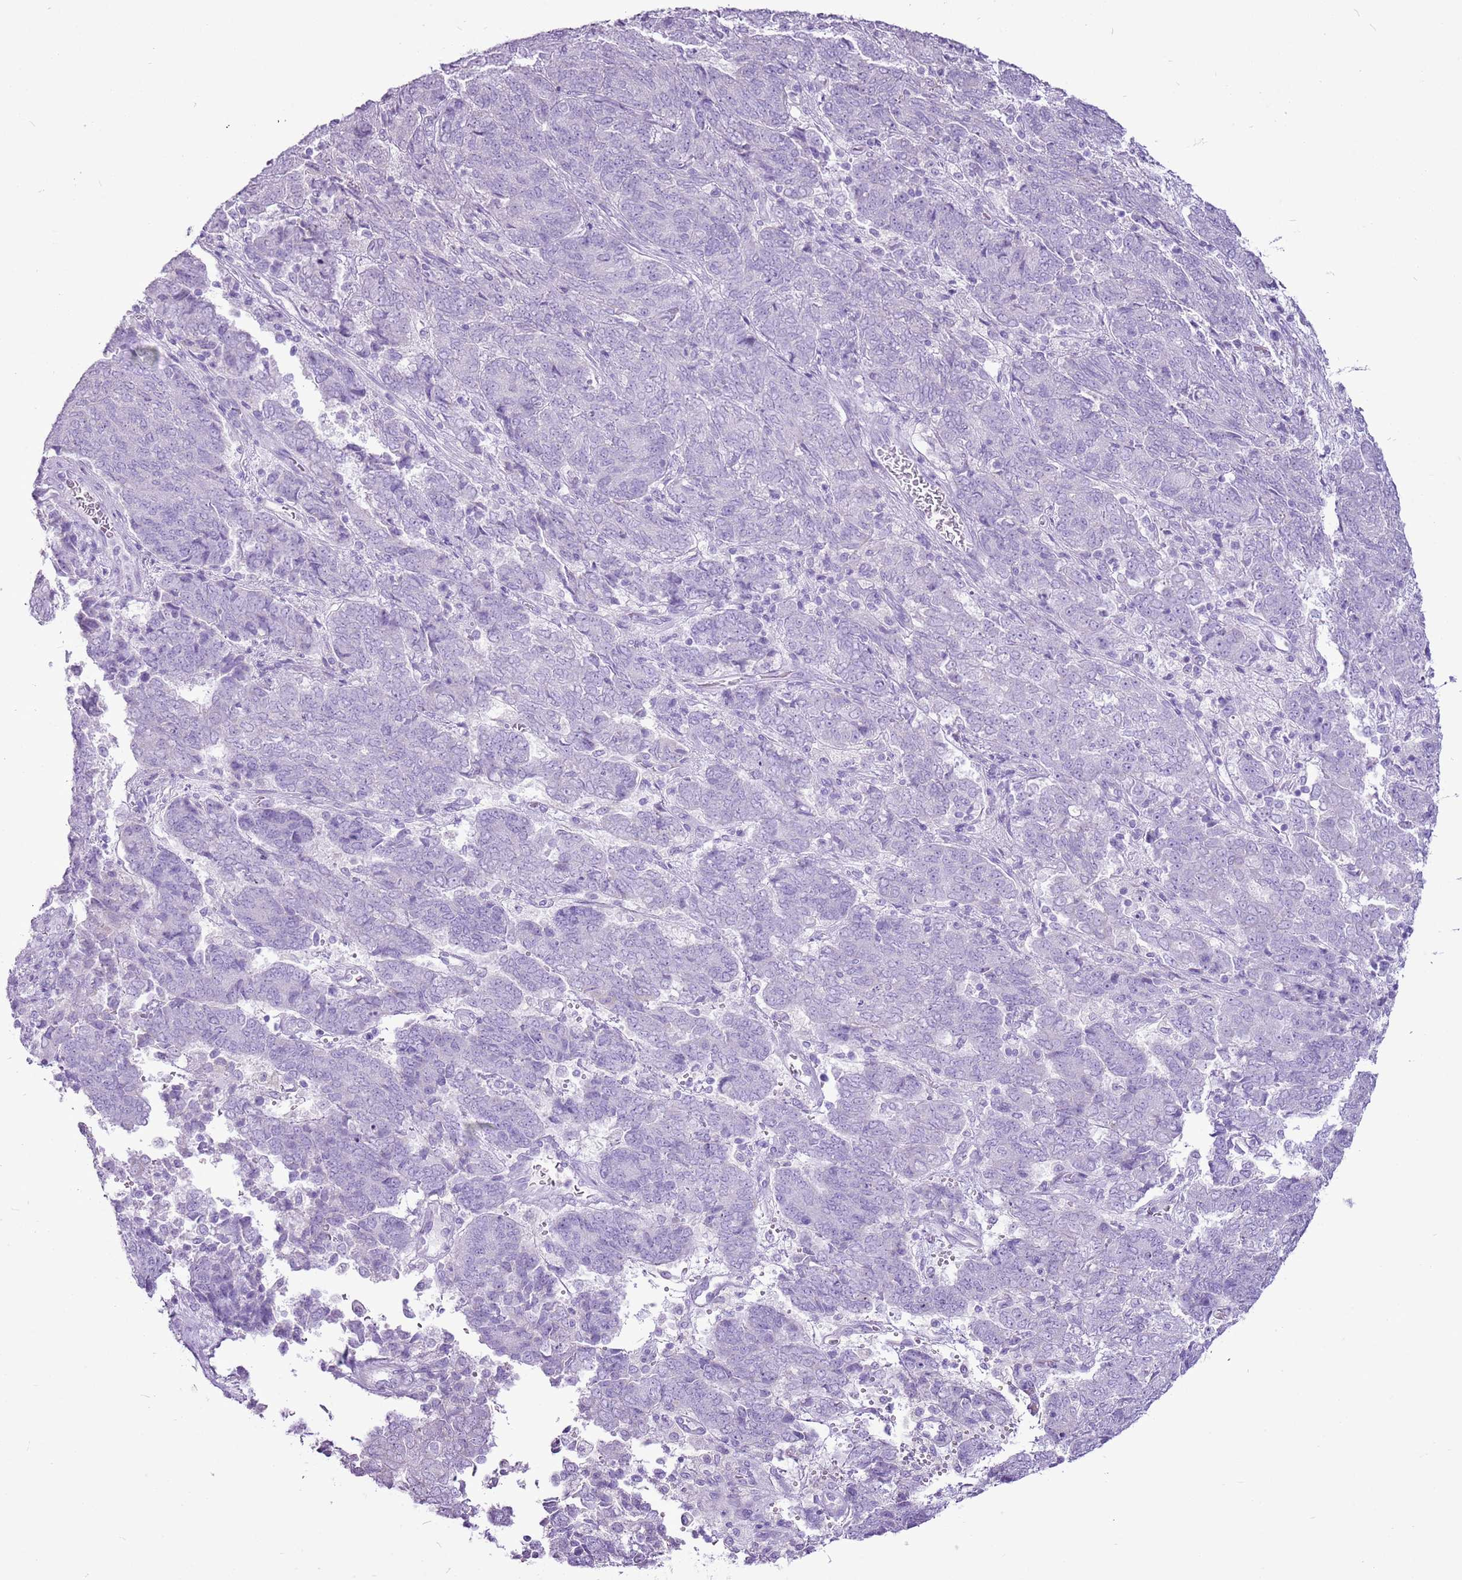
{"staining": {"intensity": "negative", "quantity": "none", "location": "none"}, "tissue": "endometrial cancer", "cell_type": "Tumor cells", "image_type": "cancer", "snomed": [{"axis": "morphology", "description": "Adenocarcinoma, NOS"}, {"axis": "topography", "description": "Endometrium"}], "caption": "Immunohistochemistry of human endometrial cancer (adenocarcinoma) displays no staining in tumor cells.", "gene": "CNFN", "patient": {"sex": "female", "age": 80}}